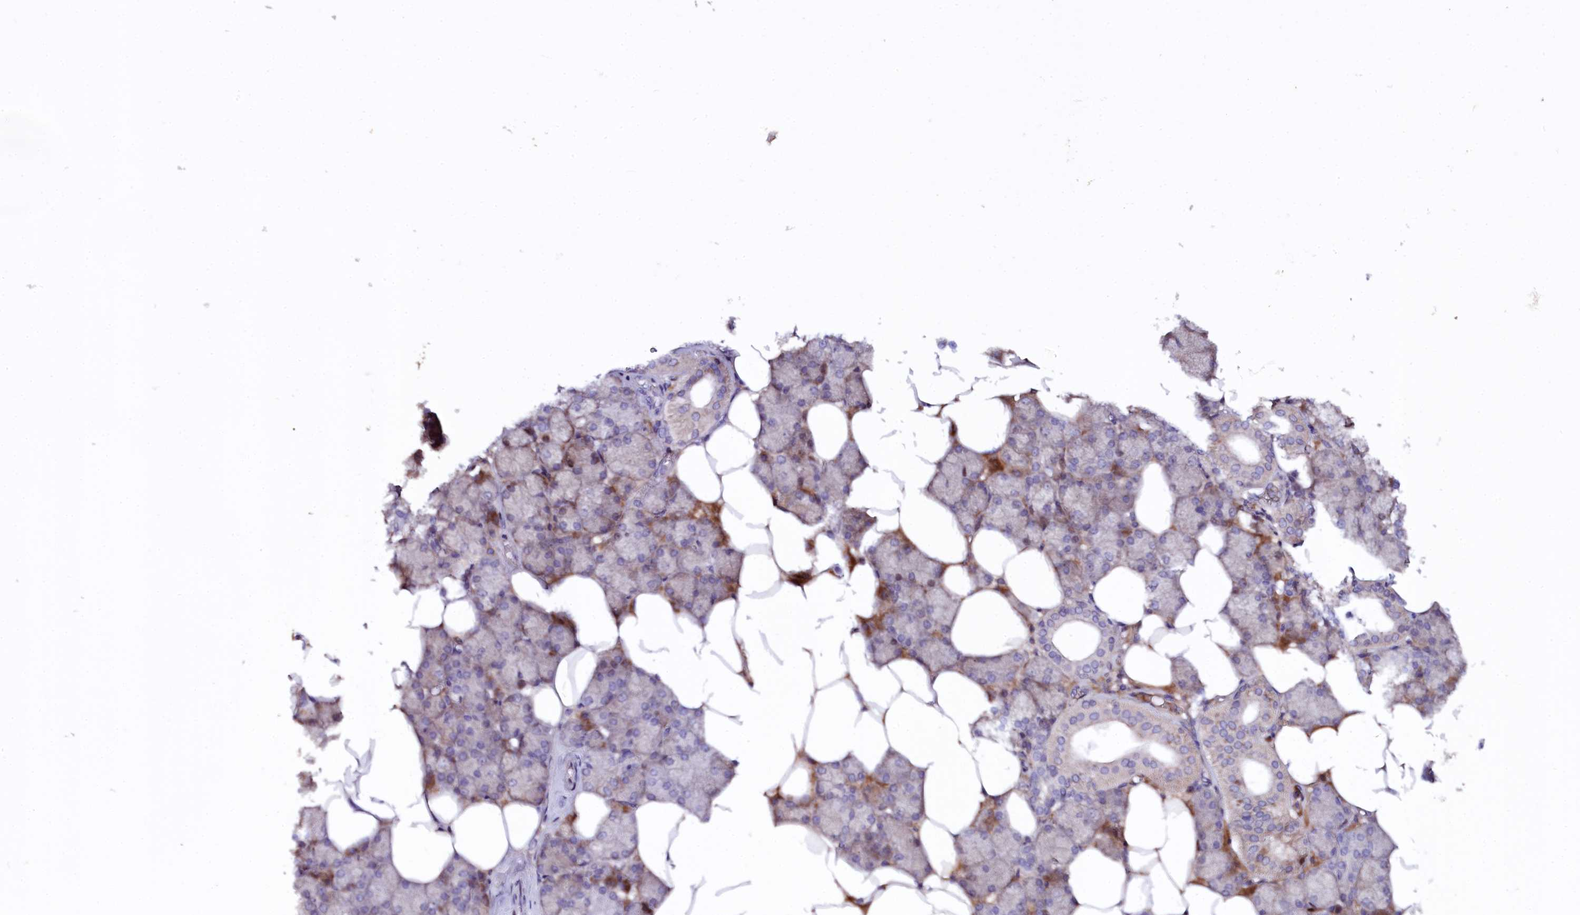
{"staining": {"intensity": "moderate", "quantity": "<25%", "location": "cytoplasmic/membranous,nuclear"}, "tissue": "salivary gland", "cell_type": "Glandular cells", "image_type": "normal", "snomed": [{"axis": "morphology", "description": "Normal tissue, NOS"}, {"axis": "topography", "description": "Salivary gland"}], "caption": "A low amount of moderate cytoplasmic/membranous,nuclear positivity is present in about <25% of glandular cells in benign salivary gland. (Stains: DAB (3,3'-diaminobenzidine) in brown, nuclei in blue, Microscopy: brightfield microscopy at high magnification).", "gene": "PHLDB1", "patient": {"sex": "male", "age": 62}}